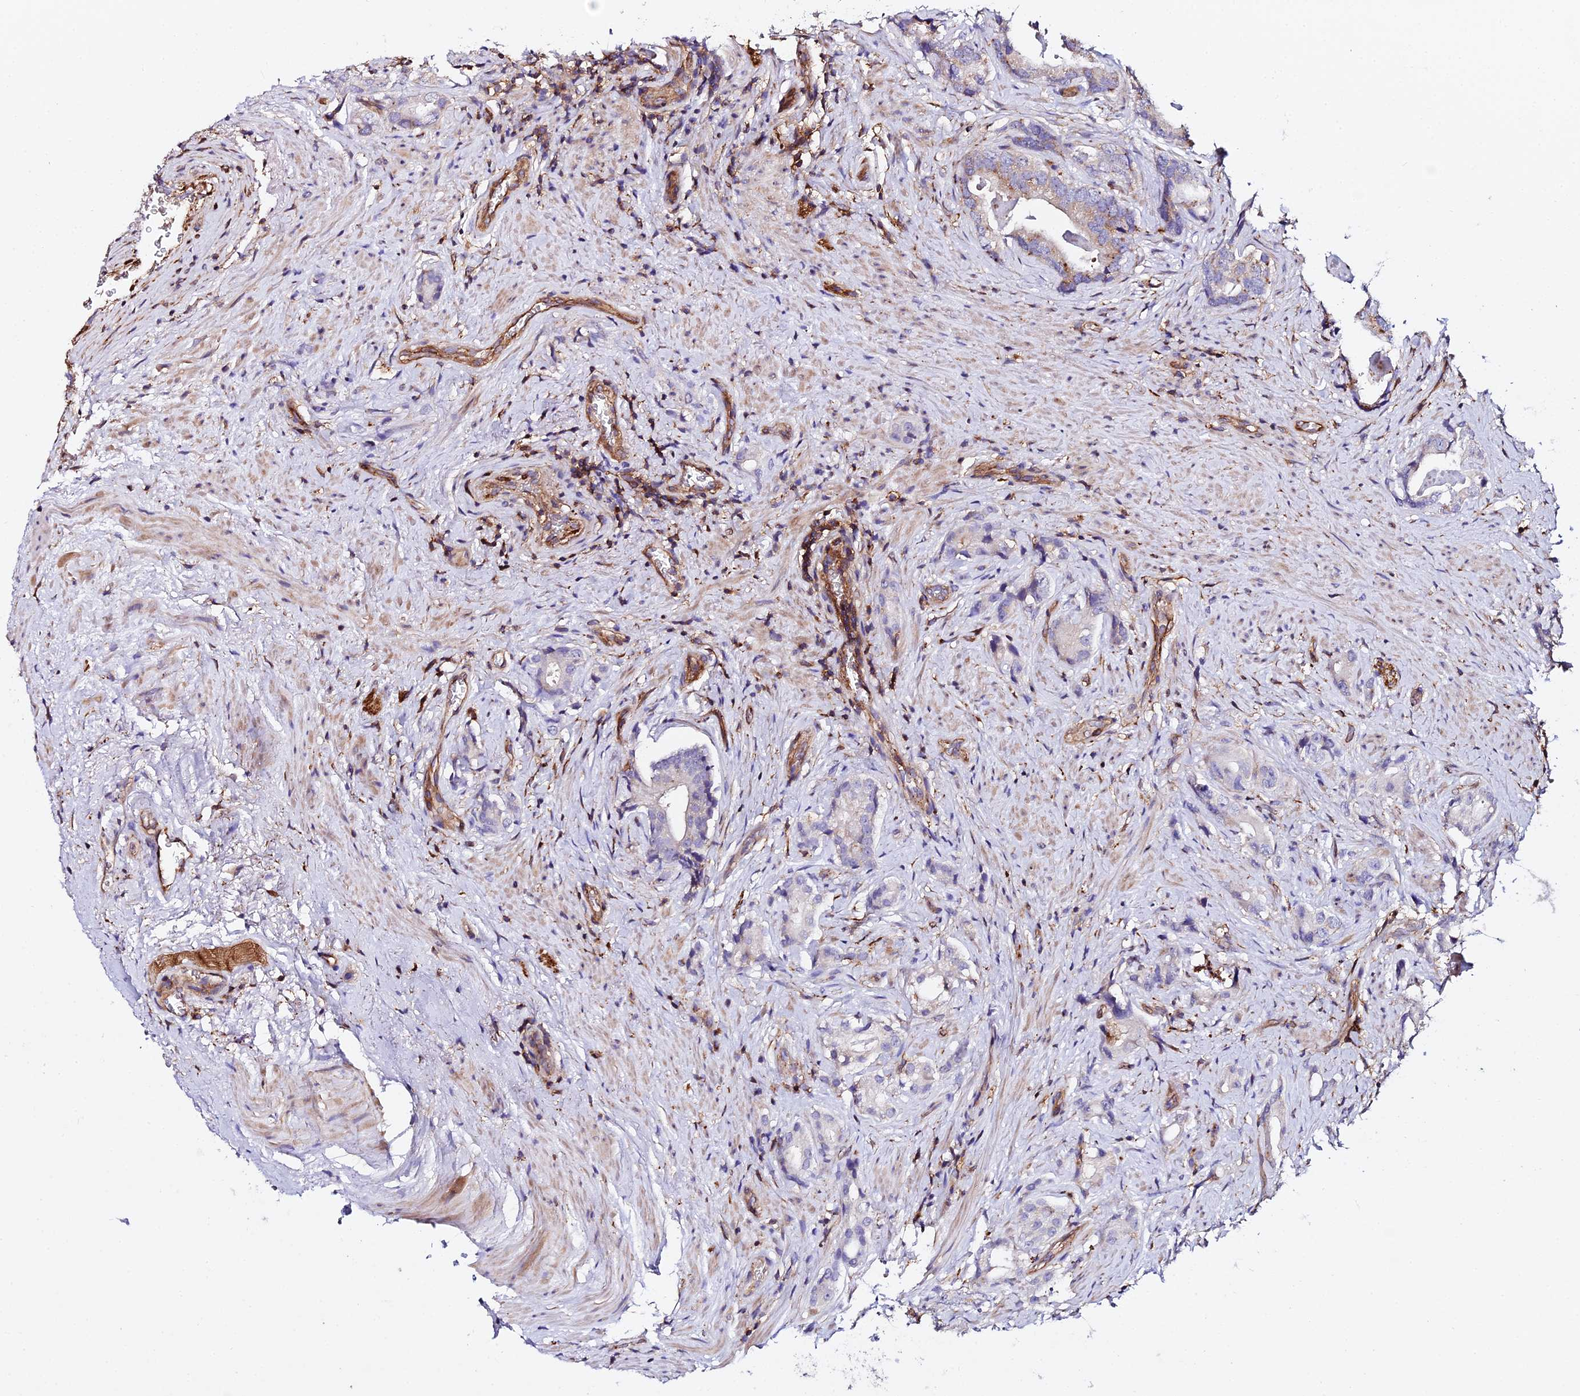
{"staining": {"intensity": "weak", "quantity": "<25%", "location": "cytoplasmic/membranous"}, "tissue": "prostate cancer", "cell_type": "Tumor cells", "image_type": "cancer", "snomed": [{"axis": "morphology", "description": "Adenocarcinoma, Low grade"}, {"axis": "topography", "description": "Prostate"}], "caption": "Human low-grade adenocarcinoma (prostate) stained for a protein using immunohistochemistry (IHC) exhibits no staining in tumor cells.", "gene": "TRPV2", "patient": {"sex": "male", "age": 71}}